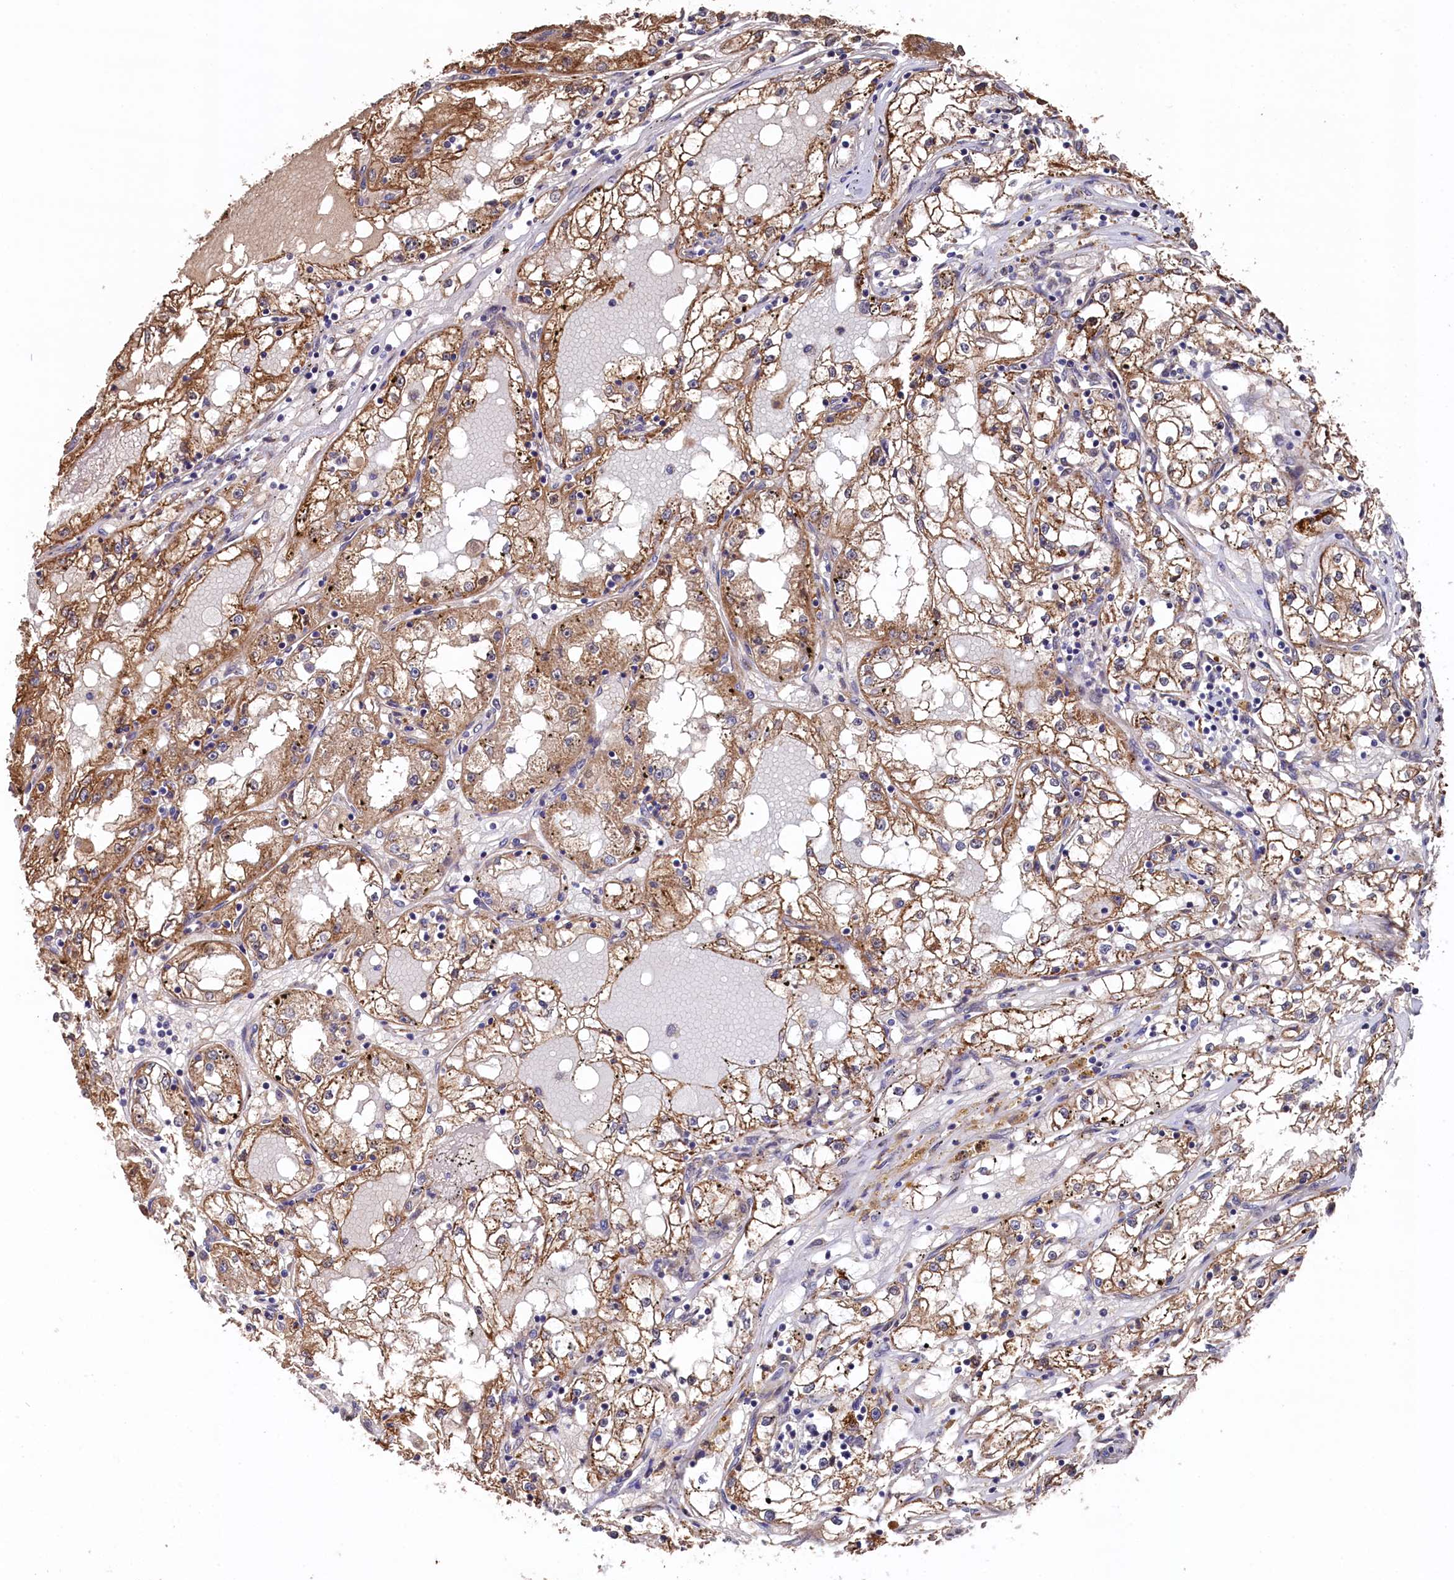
{"staining": {"intensity": "moderate", "quantity": ">75%", "location": "cytoplasmic/membranous"}, "tissue": "renal cancer", "cell_type": "Tumor cells", "image_type": "cancer", "snomed": [{"axis": "morphology", "description": "Adenocarcinoma, NOS"}, {"axis": "topography", "description": "Kidney"}], "caption": "Immunohistochemistry of human renal cancer reveals medium levels of moderate cytoplasmic/membranous expression in about >75% of tumor cells.", "gene": "SLC12A4", "patient": {"sex": "male", "age": 56}}